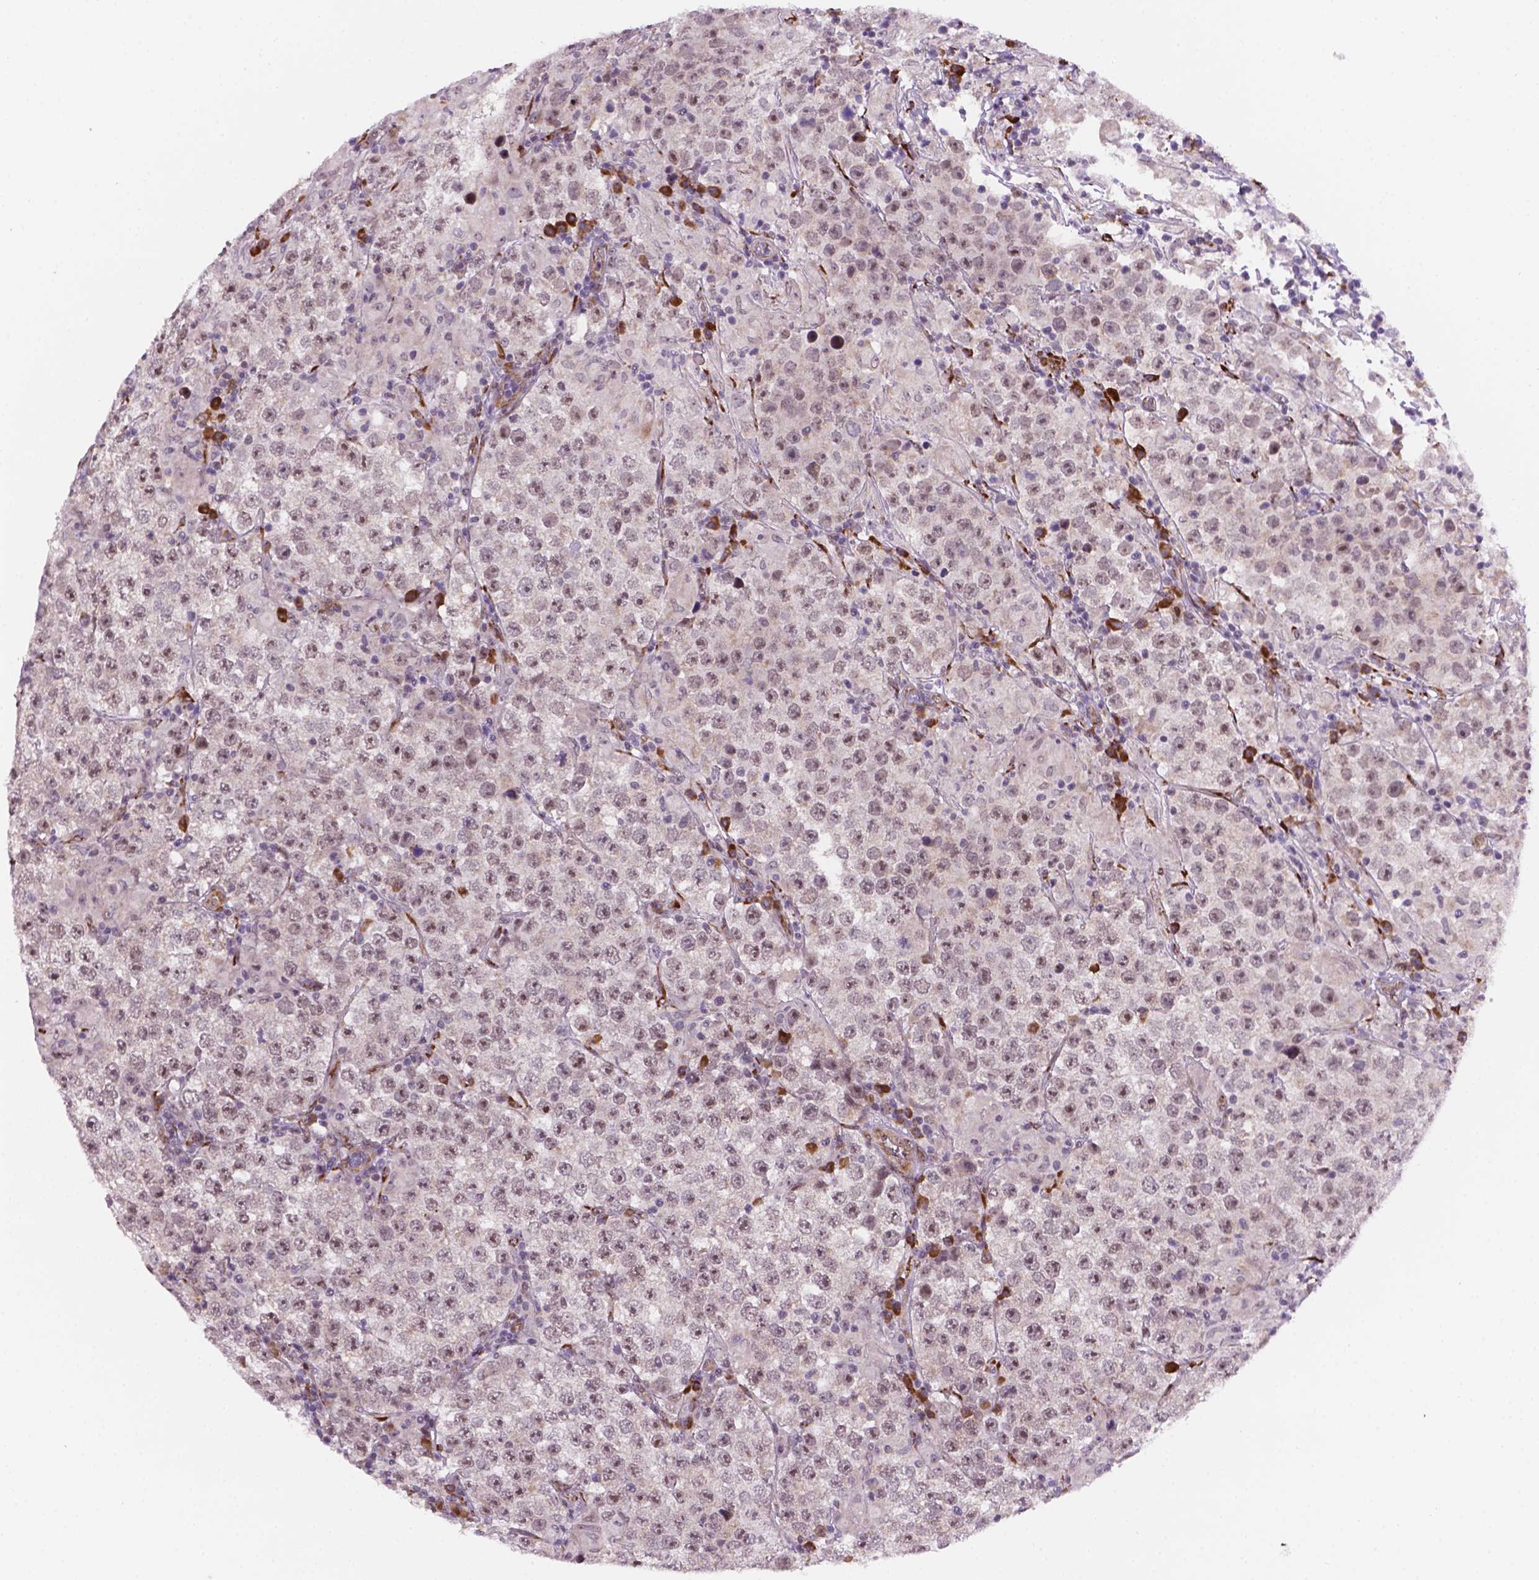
{"staining": {"intensity": "negative", "quantity": "none", "location": "none"}, "tissue": "testis cancer", "cell_type": "Tumor cells", "image_type": "cancer", "snomed": [{"axis": "morphology", "description": "Seminoma, NOS"}, {"axis": "morphology", "description": "Carcinoma, Embryonal, NOS"}, {"axis": "topography", "description": "Testis"}], "caption": "The immunohistochemistry micrograph has no significant staining in tumor cells of testis cancer (seminoma) tissue. The staining is performed using DAB brown chromogen with nuclei counter-stained in using hematoxylin.", "gene": "FNIP1", "patient": {"sex": "male", "age": 41}}